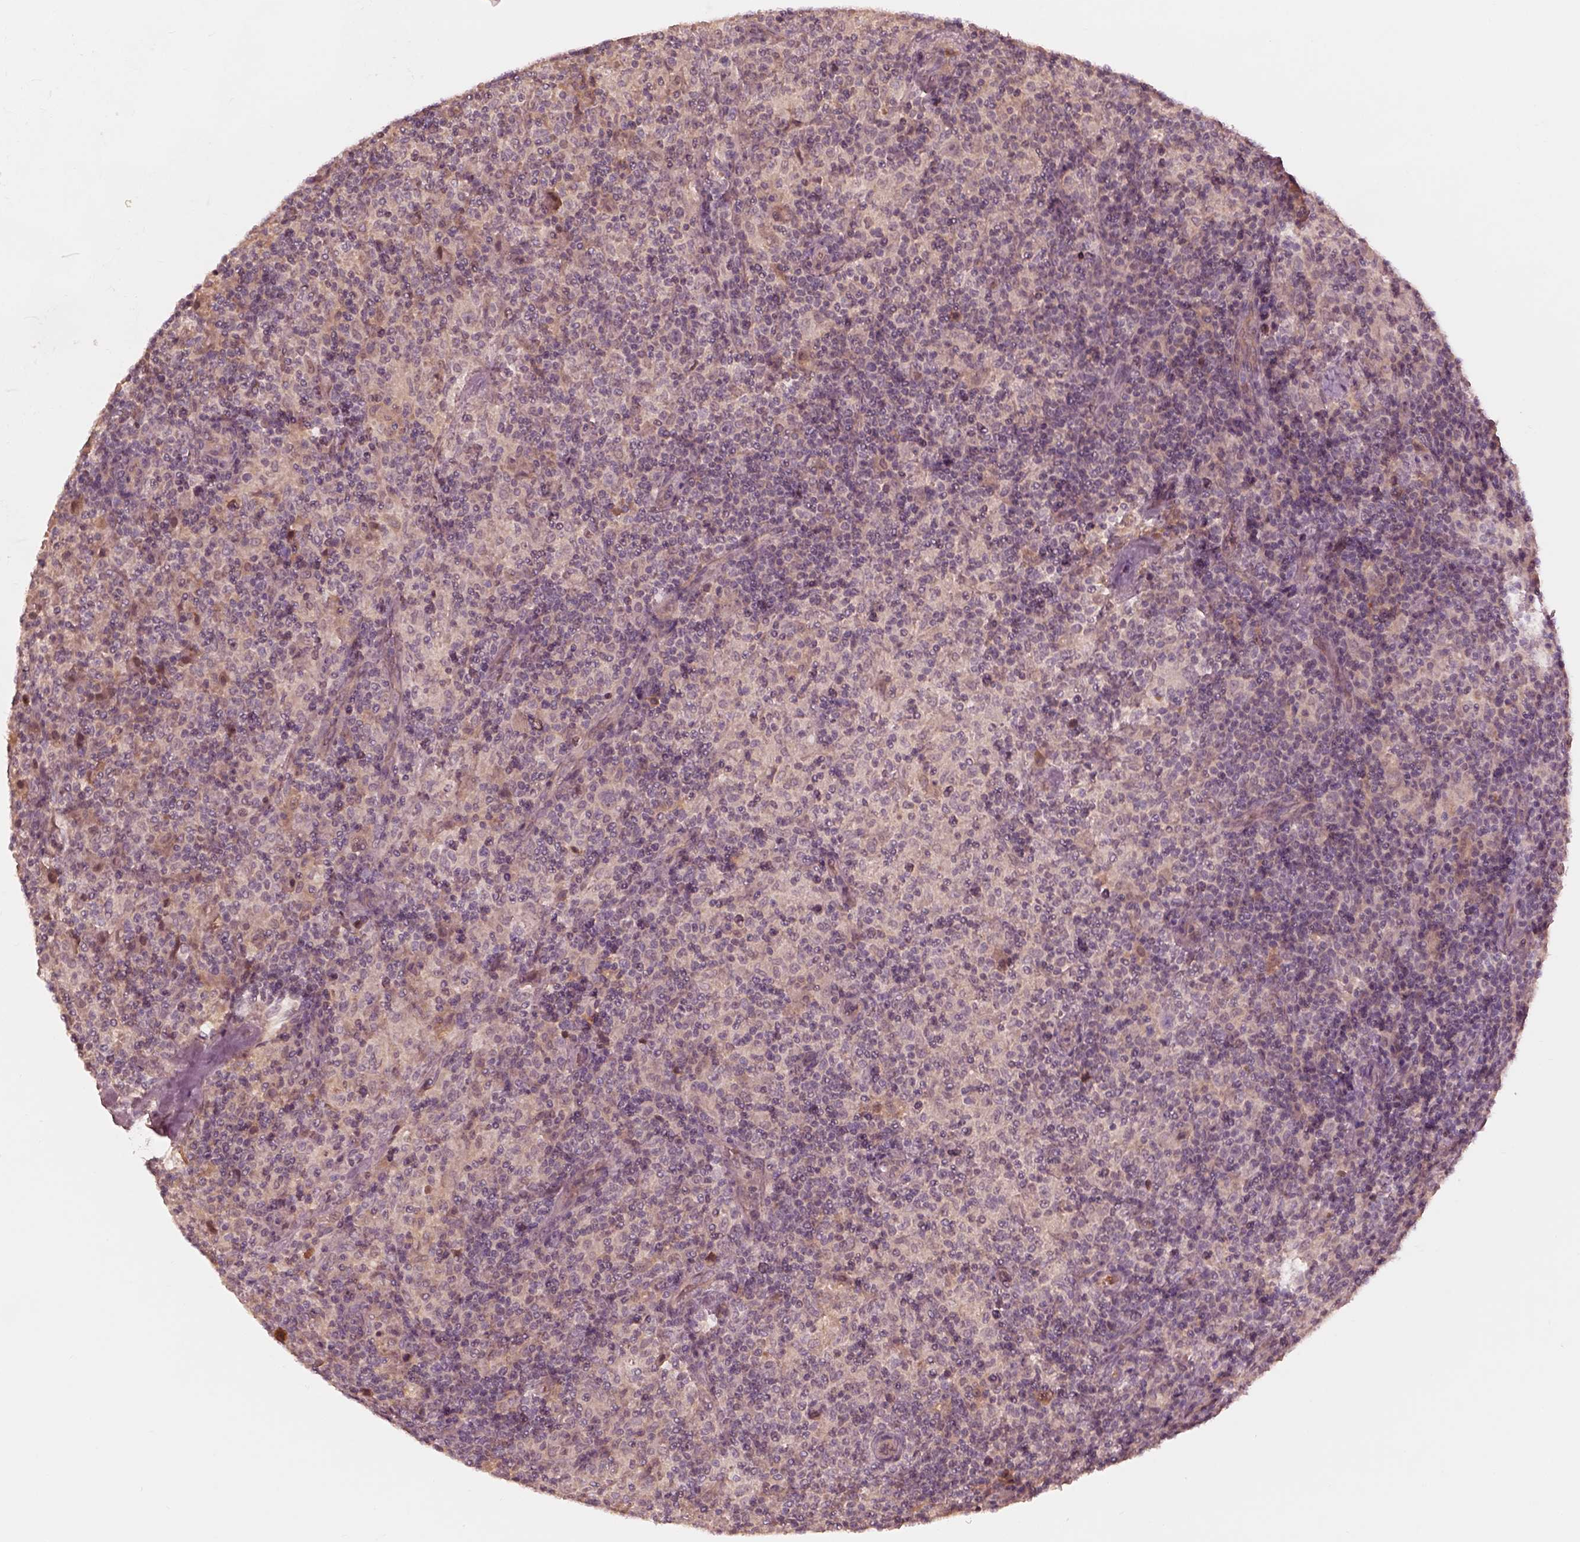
{"staining": {"intensity": "negative", "quantity": "none", "location": "none"}, "tissue": "lymphoma", "cell_type": "Tumor cells", "image_type": "cancer", "snomed": [{"axis": "morphology", "description": "Hodgkin's disease, NOS"}, {"axis": "topography", "description": "Lymph node"}], "caption": "Micrograph shows no protein staining in tumor cells of Hodgkin's disease tissue. (Stains: DAB (3,3'-diaminobenzidine) immunohistochemistry (IHC) with hematoxylin counter stain, Microscopy: brightfield microscopy at high magnification).", "gene": "TF", "patient": {"sex": "male", "age": 70}}